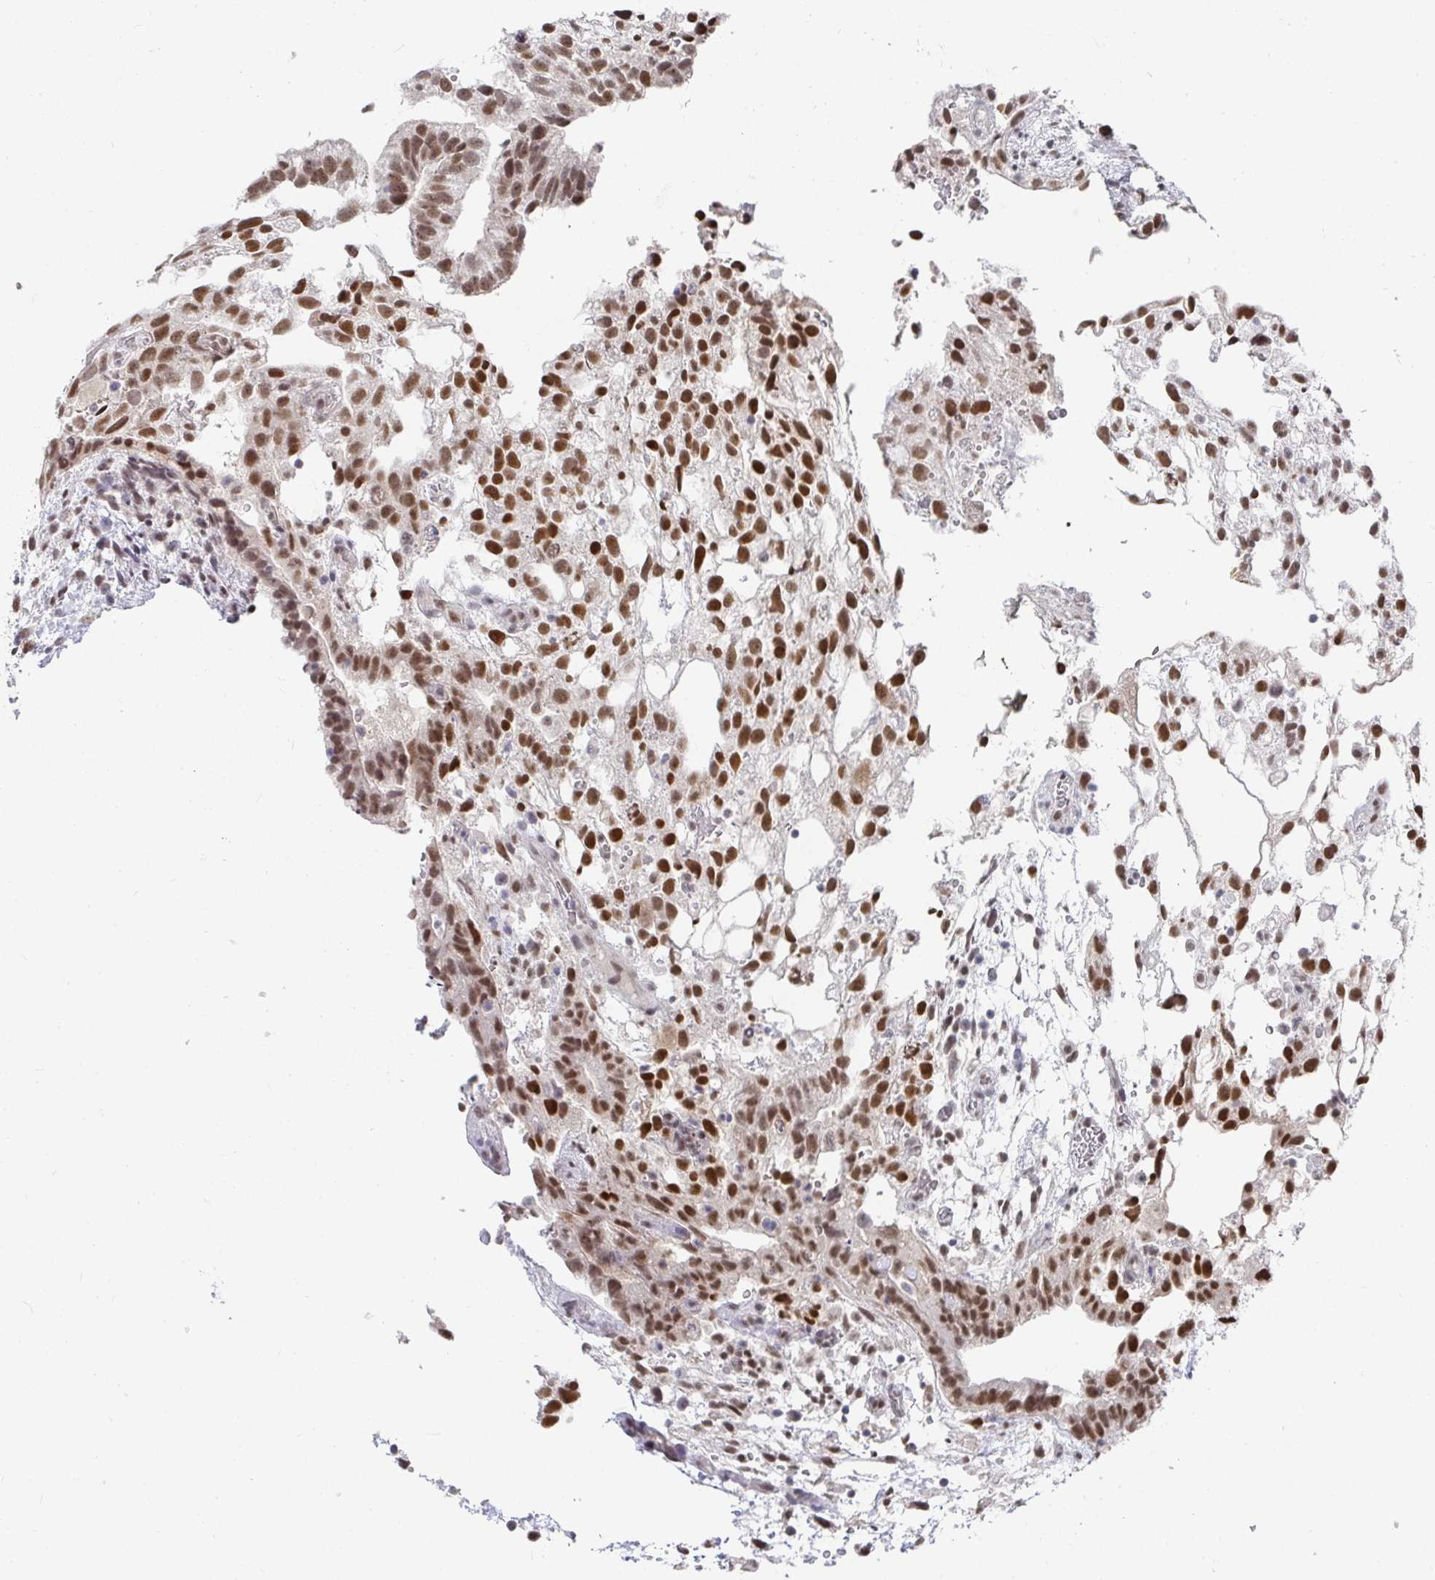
{"staining": {"intensity": "strong", "quantity": ">75%", "location": "nuclear"}, "tissue": "testis cancer", "cell_type": "Tumor cells", "image_type": "cancer", "snomed": [{"axis": "morphology", "description": "Carcinoma, Embryonal, NOS"}, {"axis": "topography", "description": "Testis"}], "caption": "Immunohistochemistry (DAB) staining of testis cancer (embryonal carcinoma) demonstrates strong nuclear protein staining in approximately >75% of tumor cells.", "gene": "RCOR1", "patient": {"sex": "male", "age": 32}}